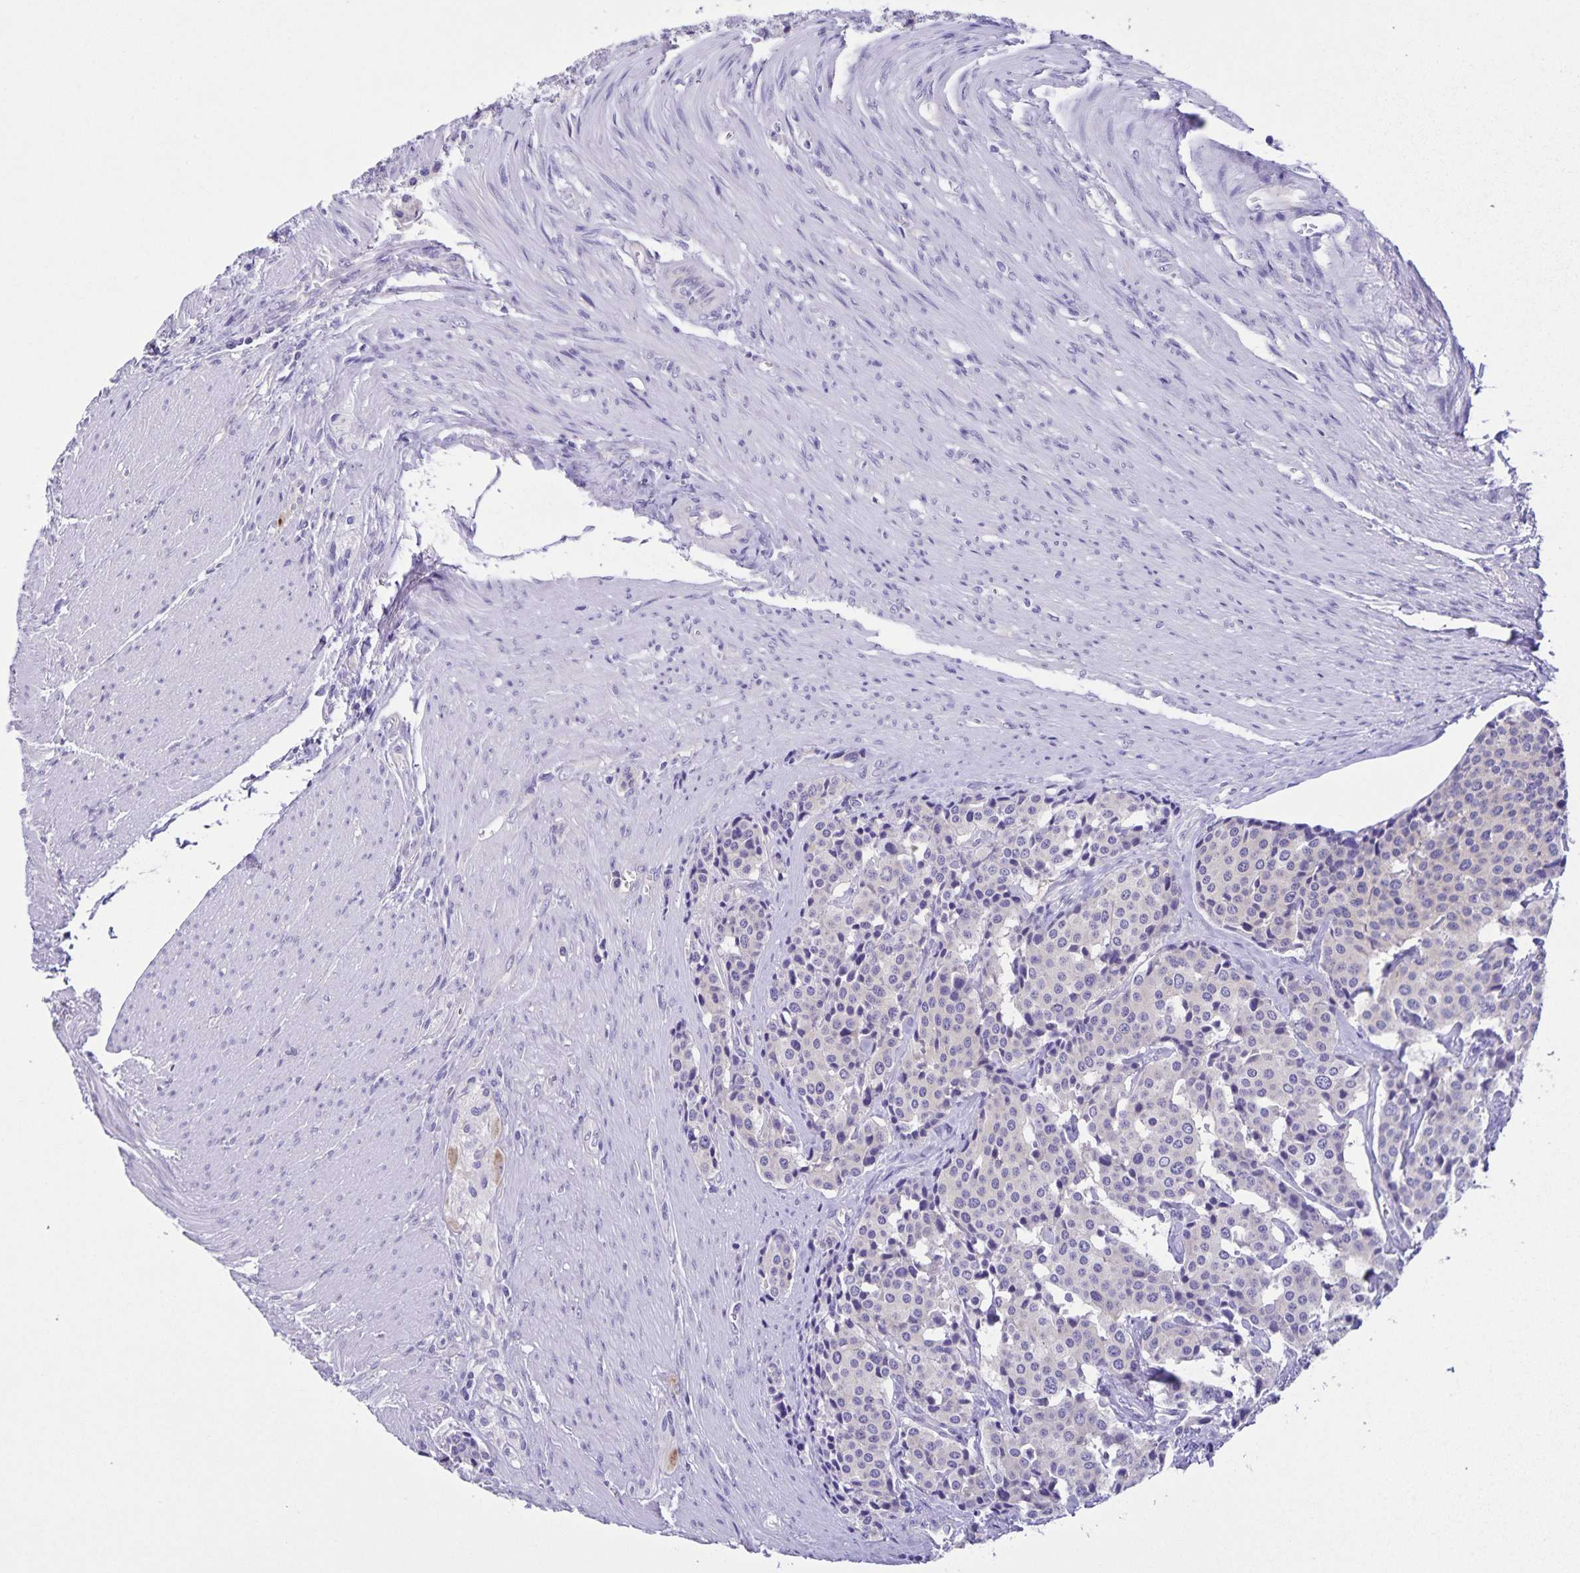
{"staining": {"intensity": "negative", "quantity": "none", "location": "none"}, "tissue": "carcinoid", "cell_type": "Tumor cells", "image_type": "cancer", "snomed": [{"axis": "morphology", "description": "Carcinoid, malignant, NOS"}, {"axis": "topography", "description": "Small intestine"}], "caption": "Tumor cells are negative for protein expression in human carcinoid.", "gene": "CAPSL", "patient": {"sex": "male", "age": 73}}